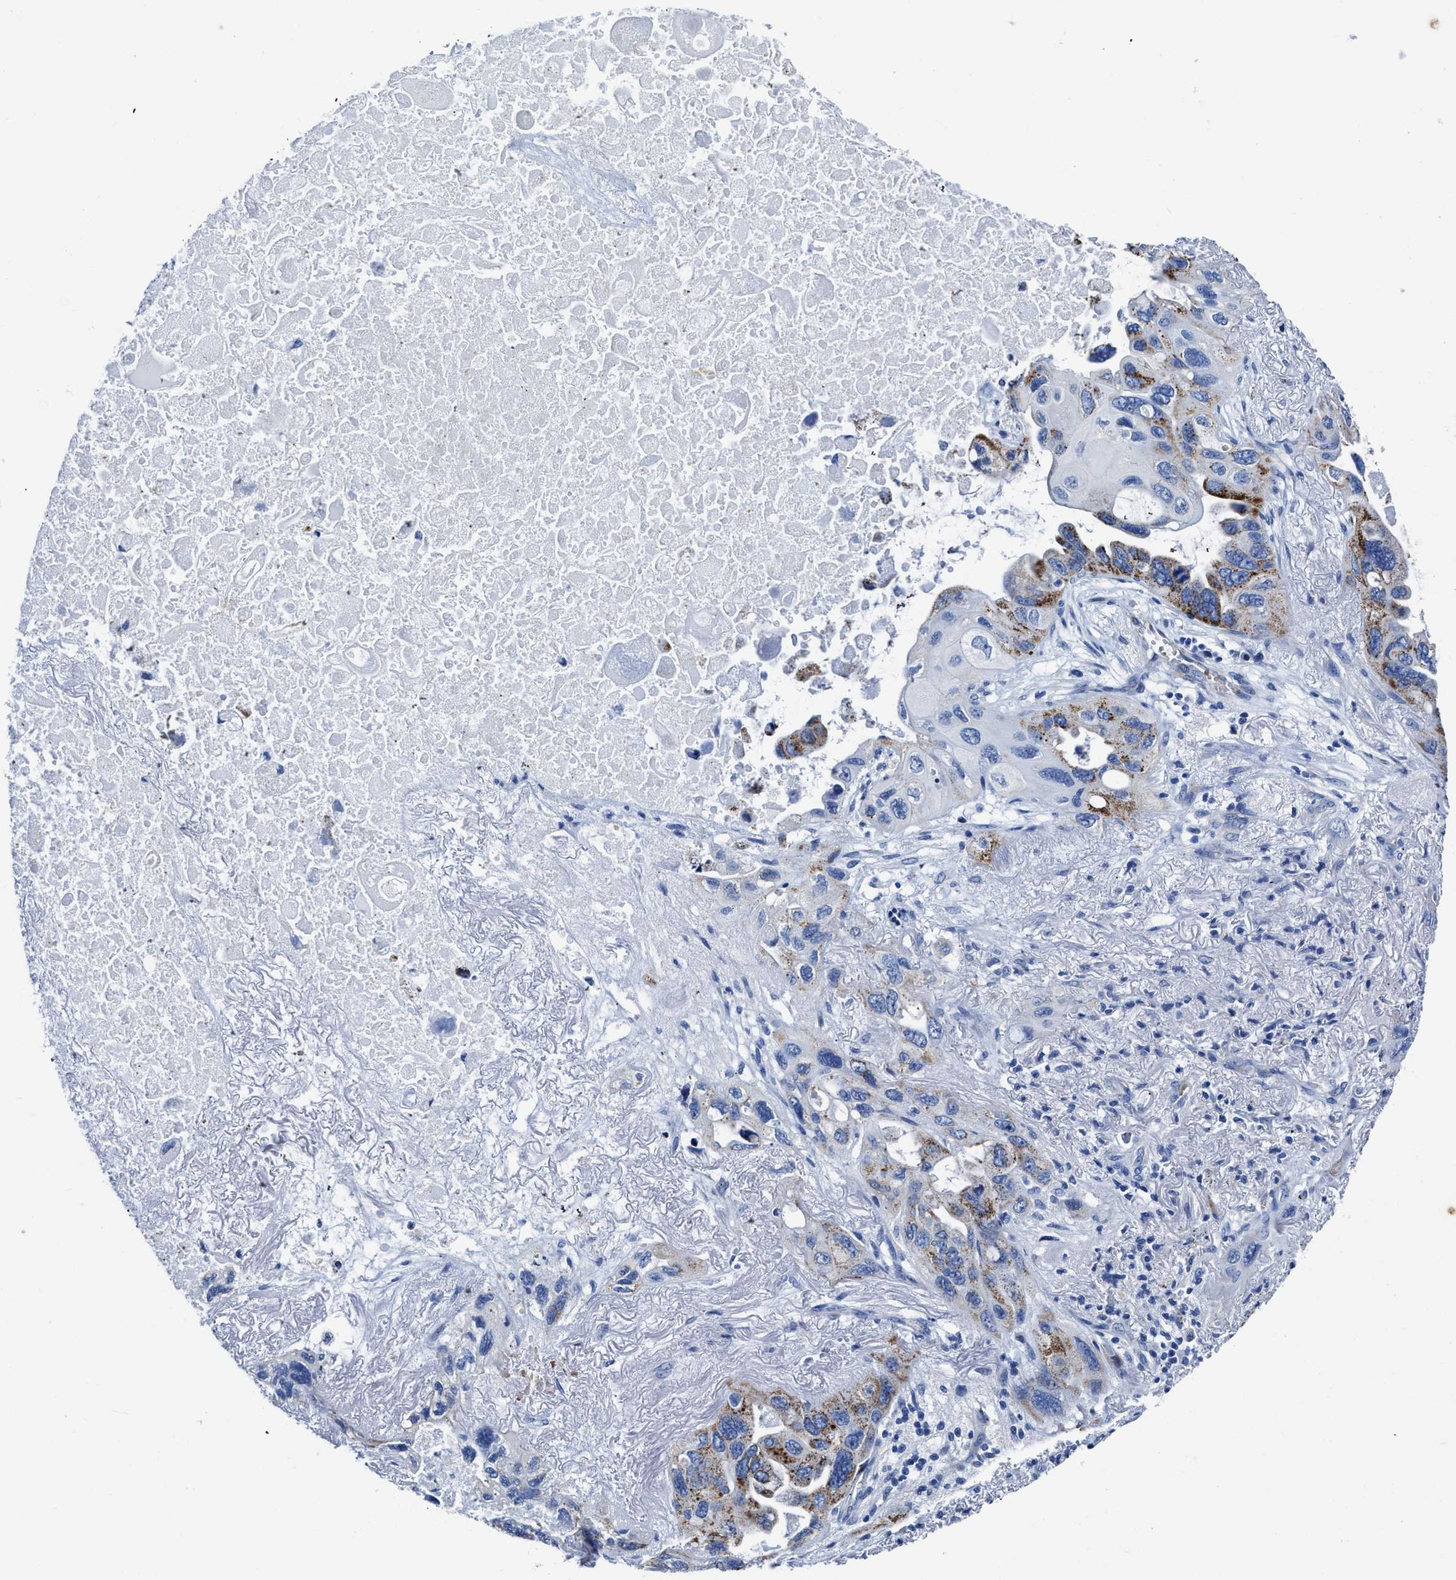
{"staining": {"intensity": "moderate", "quantity": "<25%", "location": "cytoplasmic/membranous"}, "tissue": "lung cancer", "cell_type": "Tumor cells", "image_type": "cancer", "snomed": [{"axis": "morphology", "description": "Squamous cell carcinoma, NOS"}, {"axis": "topography", "description": "Lung"}], "caption": "Immunohistochemistry (IHC) of human lung squamous cell carcinoma exhibits low levels of moderate cytoplasmic/membranous expression in approximately <25% of tumor cells.", "gene": "KCNMB3", "patient": {"sex": "female", "age": 73}}